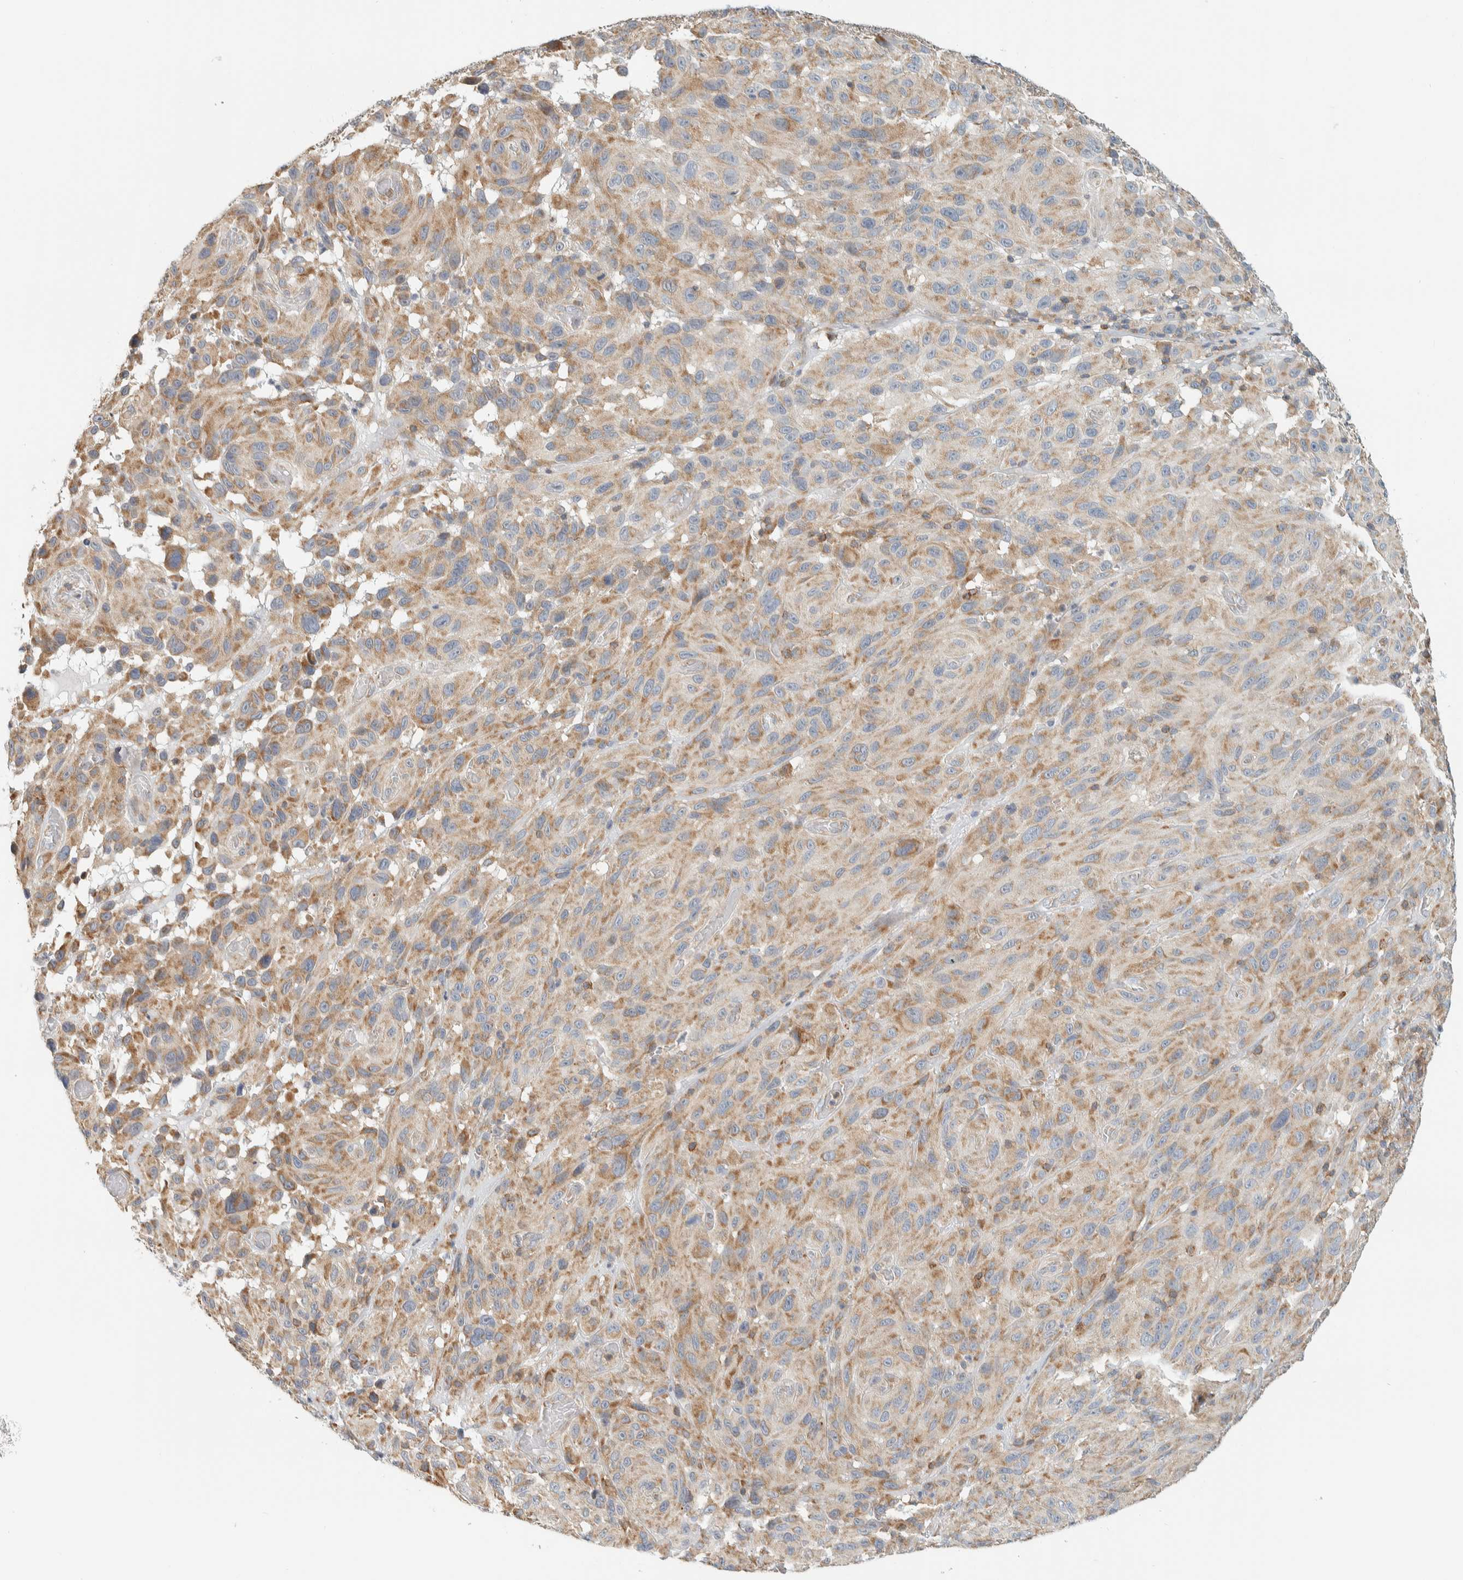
{"staining": {"intensity": "weak", "quantity": ">75%", "location": "cytoplasmic/membranous"}, "tissue": "melanoma", "cell_type": "Tumor cells", "image_type": "cancer", "snomed": [{"axis": "morphology", "description": "Malignant melanoma, NOS"}, {"axis": "topography", "description": "Skin"}], "caption": "Melanoma tissue displays weak cytoplasmic/membranous staining in about >75% of tumor cells (brown staining indicates protein expression, while blue staining denotes nuclei).", "gene": "CCDC57", "patient": {"sex": "male", "age": 66}}